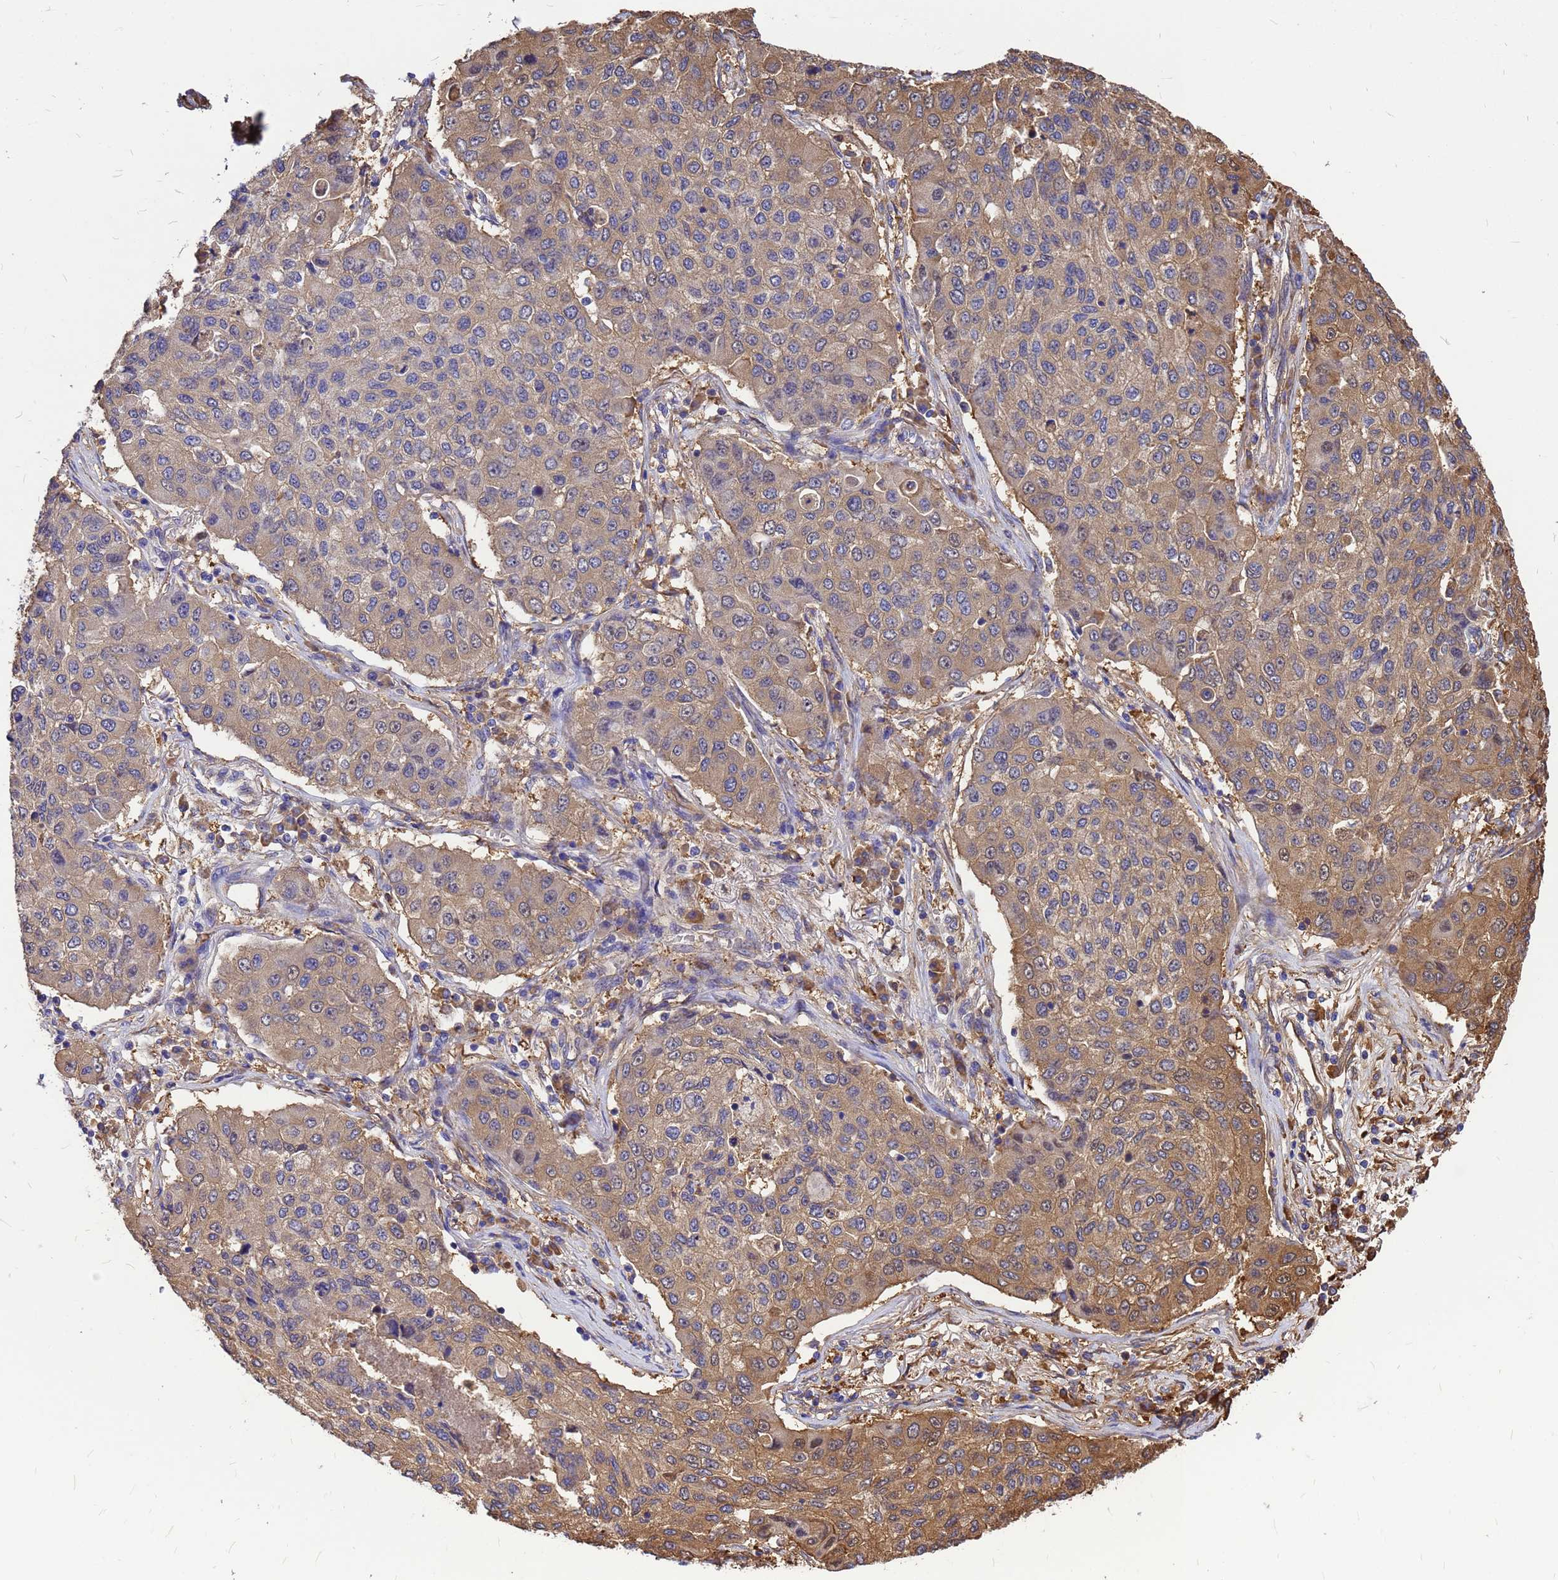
{"staining": {"intensity": "weak", "quantity": "25%-75%", "location": "cytoplasmic/membranous"}, "tissue": "lung cancer", "cell_type": "Tumor cells", "image_type": "cancer", "snomed": [{"axis": "morphology", "description": "Squamous cell carcinoma, NOS"}, {"axis": "topography", "description": "Lung"}], "caption": "The micrograph shows a brown stain indicating the presence of a protein in the cytoplasmic/membranous of tumor cells in lung cancer (squamous cell carcinoma). Using DAB (brown) and hematoxylin (blue) stains, captured at high magnification using brightfield microscopy.", "gene": "GID4", "patient": {"sex": "male", "age": 74}}